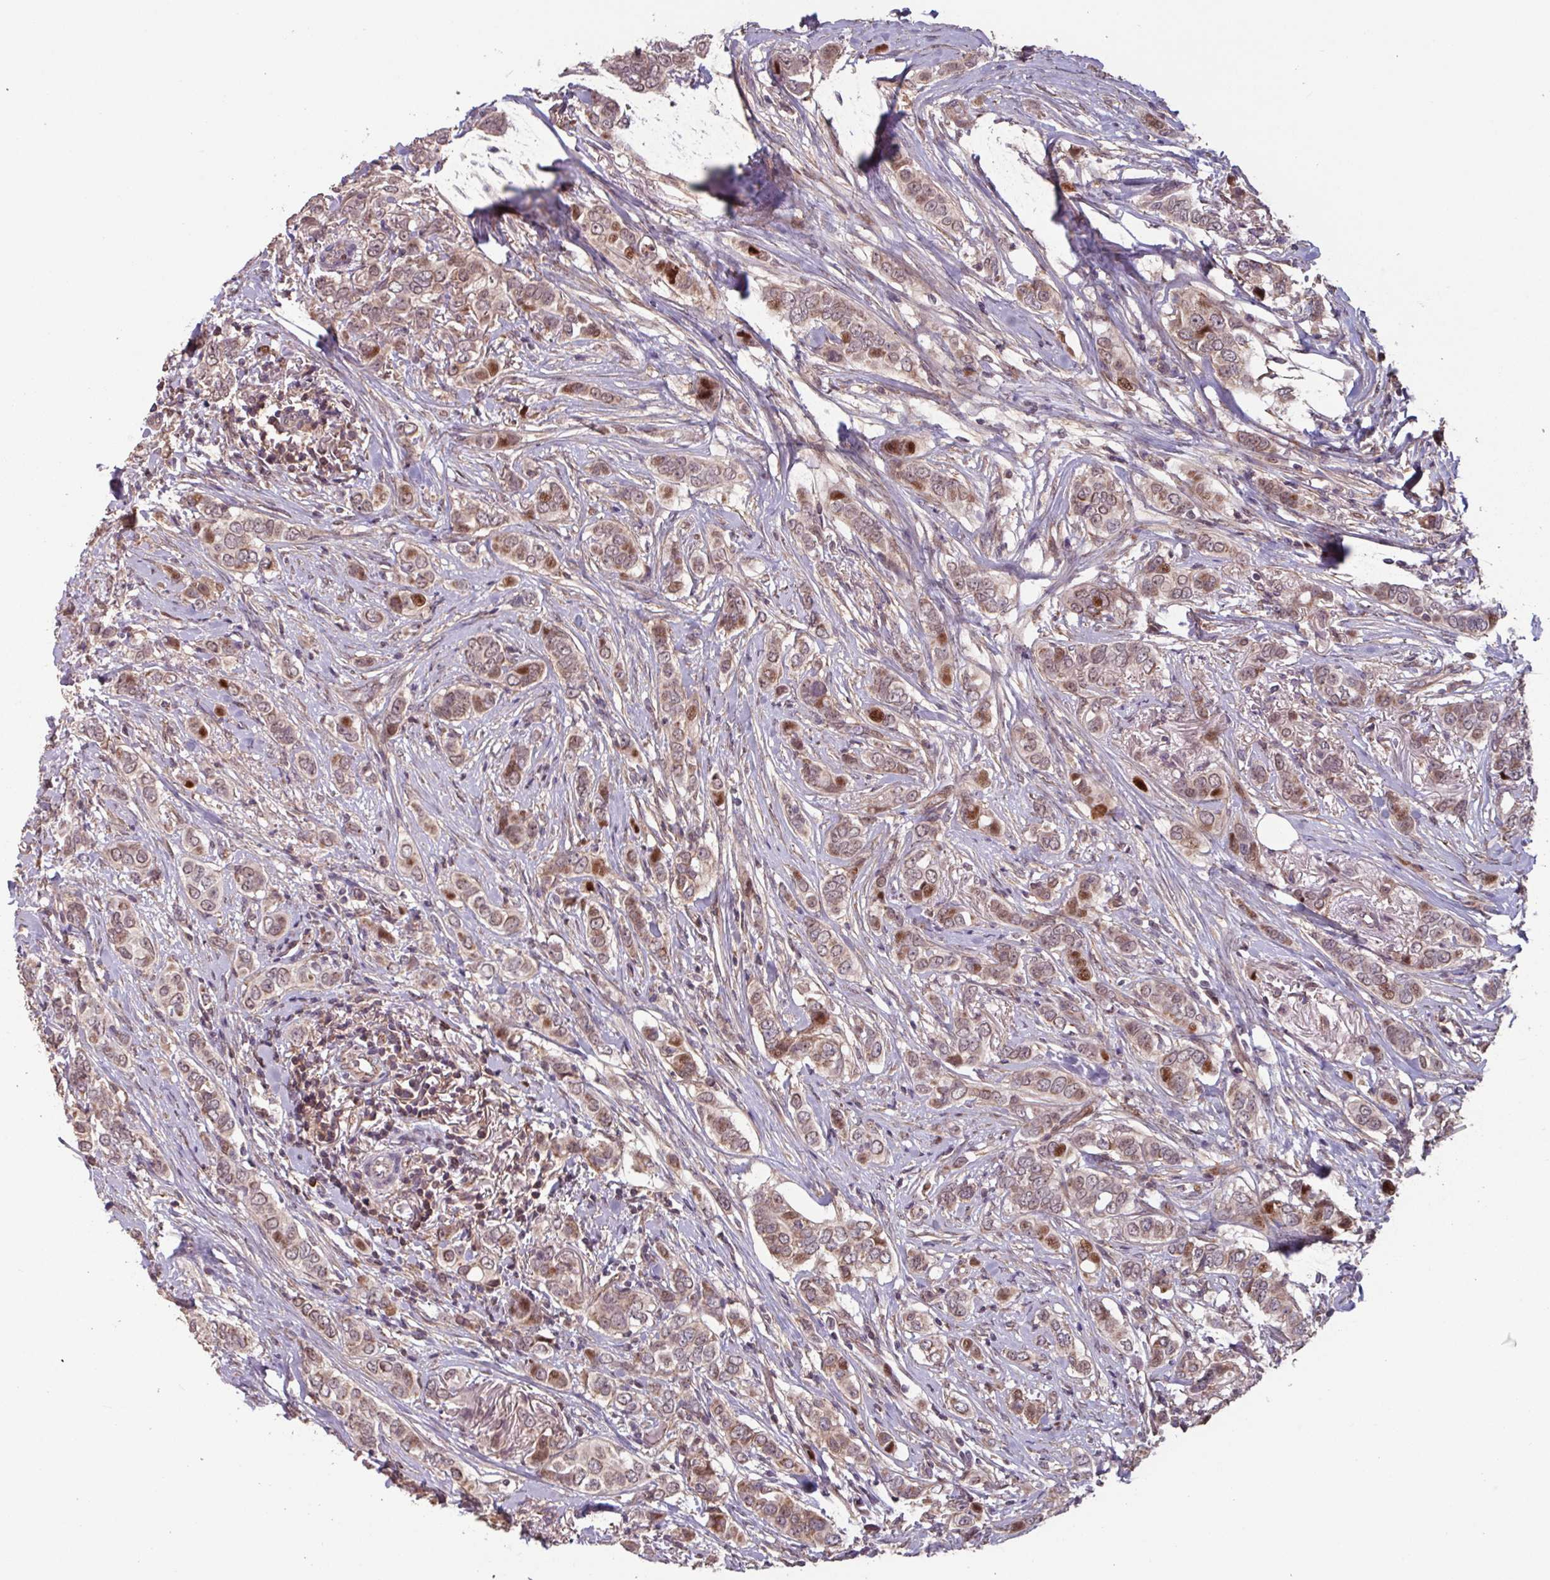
{"staining": {"intensity": "moderate", "quantity": ">75%", "location": "cytoplasmic/membranous,nuclear"}, "tissue": "breast cancer", "cell_type": "Tumor cells", "image_type": "cancer", "snomed": [{"axis": "morphology", "description": "Lobular carcinoma"}, {"axis": "topography", "description": "Breast"}], "caption": "Breast cancer stained with immunohistochemistry (IHC) shows moderate cytoplasmic/membranous and nuclear positivity in about >75% of tumor cells.", "gene": "TMEM88", "patient": {"sex": "female", "age": 51}}